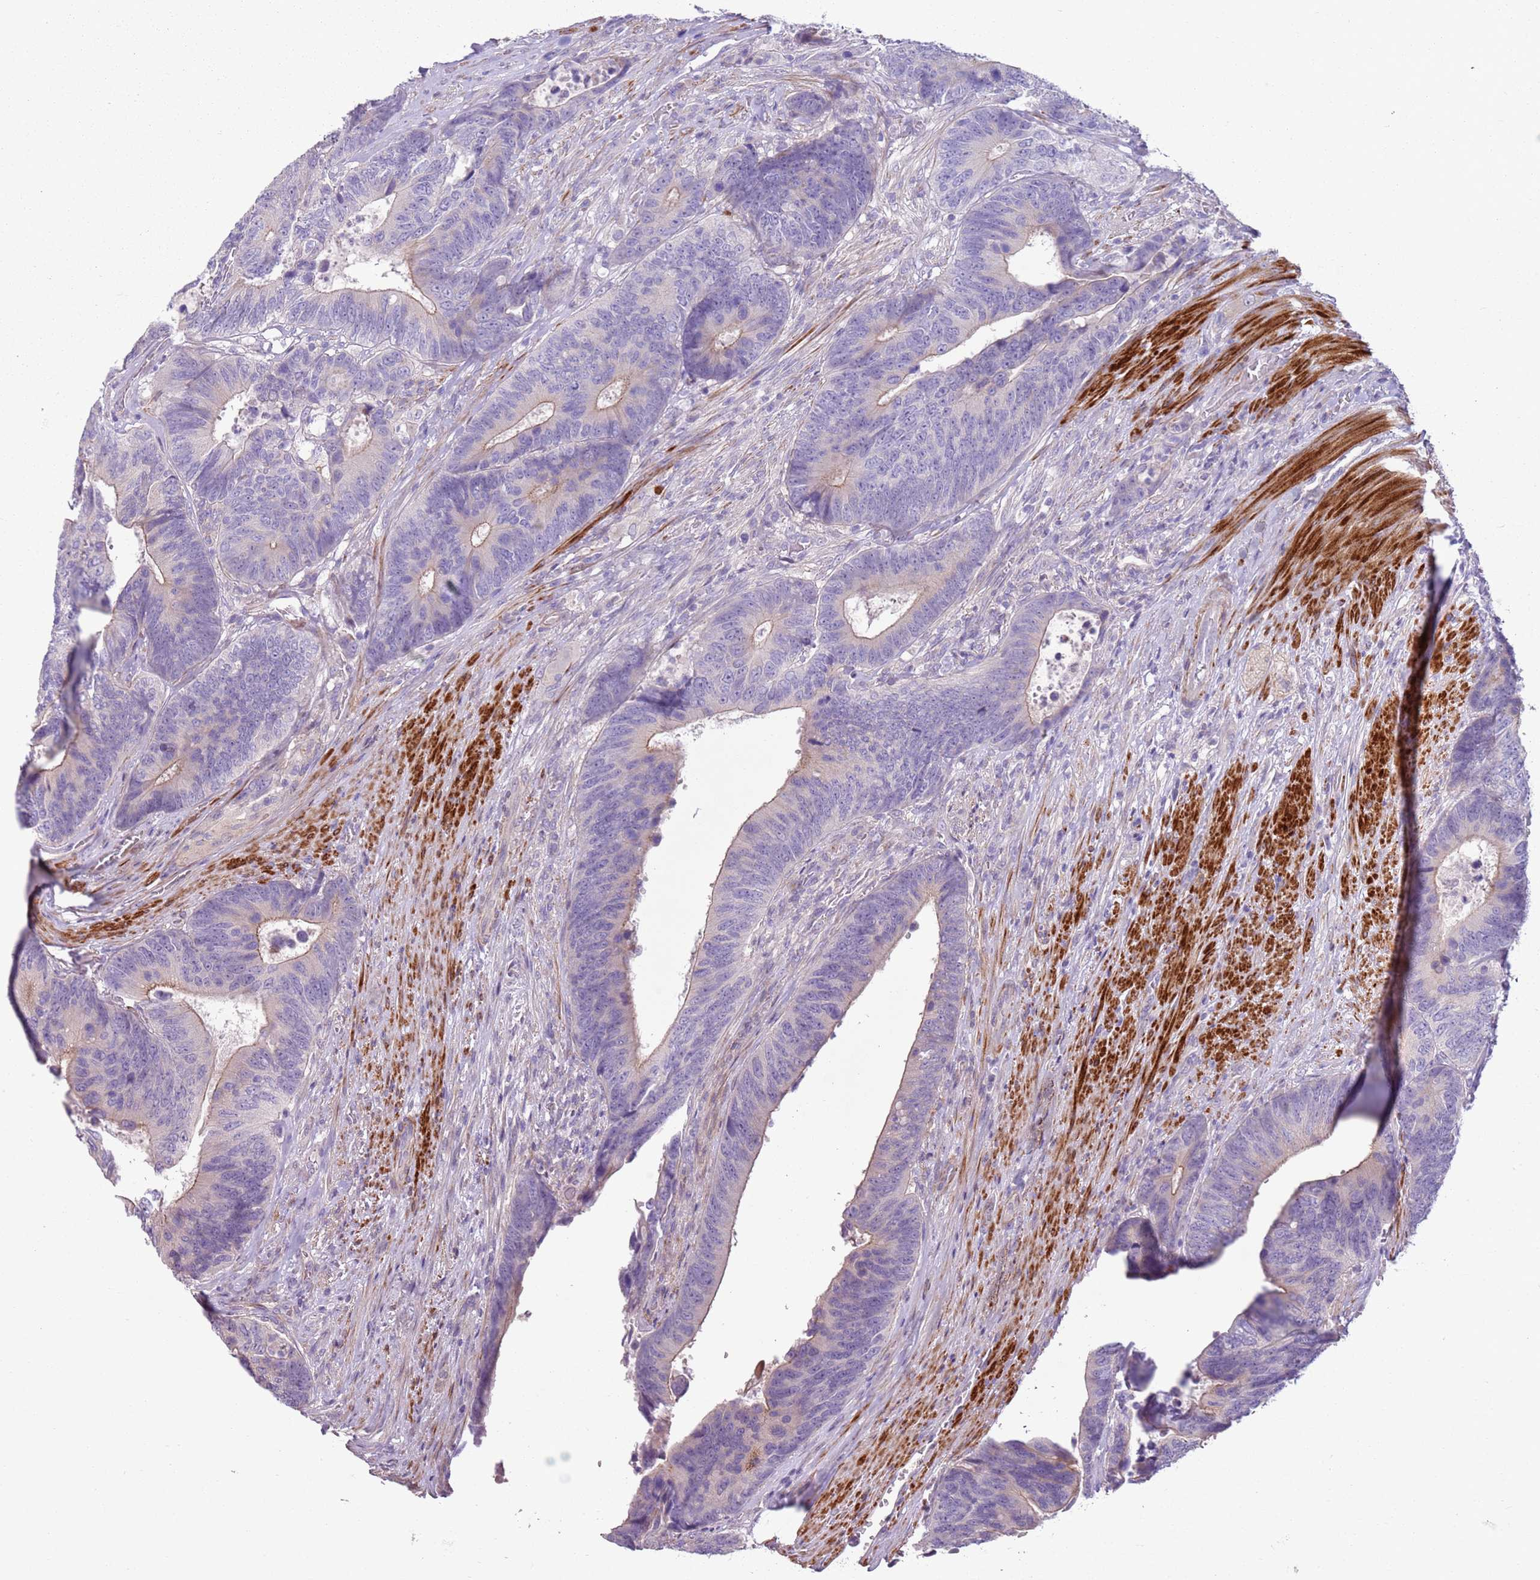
{"staining": {"intensity": "weak", "quantity": "<25%", "location": "cytoplasmic/membranous"}, "tissue": "colorectal cancer", "cell_type": "Tumor cells", "image_type": "cancer", "snomed": [{"axis": "morphology", "description": "Adenocarcinoma, NOS"}, {"axis": "topography", "description": "Colon"}], "caption": "DAB immunohistochemical staining of colorectal adenocarcinoma reveals no significant staining in tumor cells. (Immunohistochemistry, brightfield microscopy, high magnification).", "gene": "ZNF239", "patient": {"sex": "male", "age": 87}}